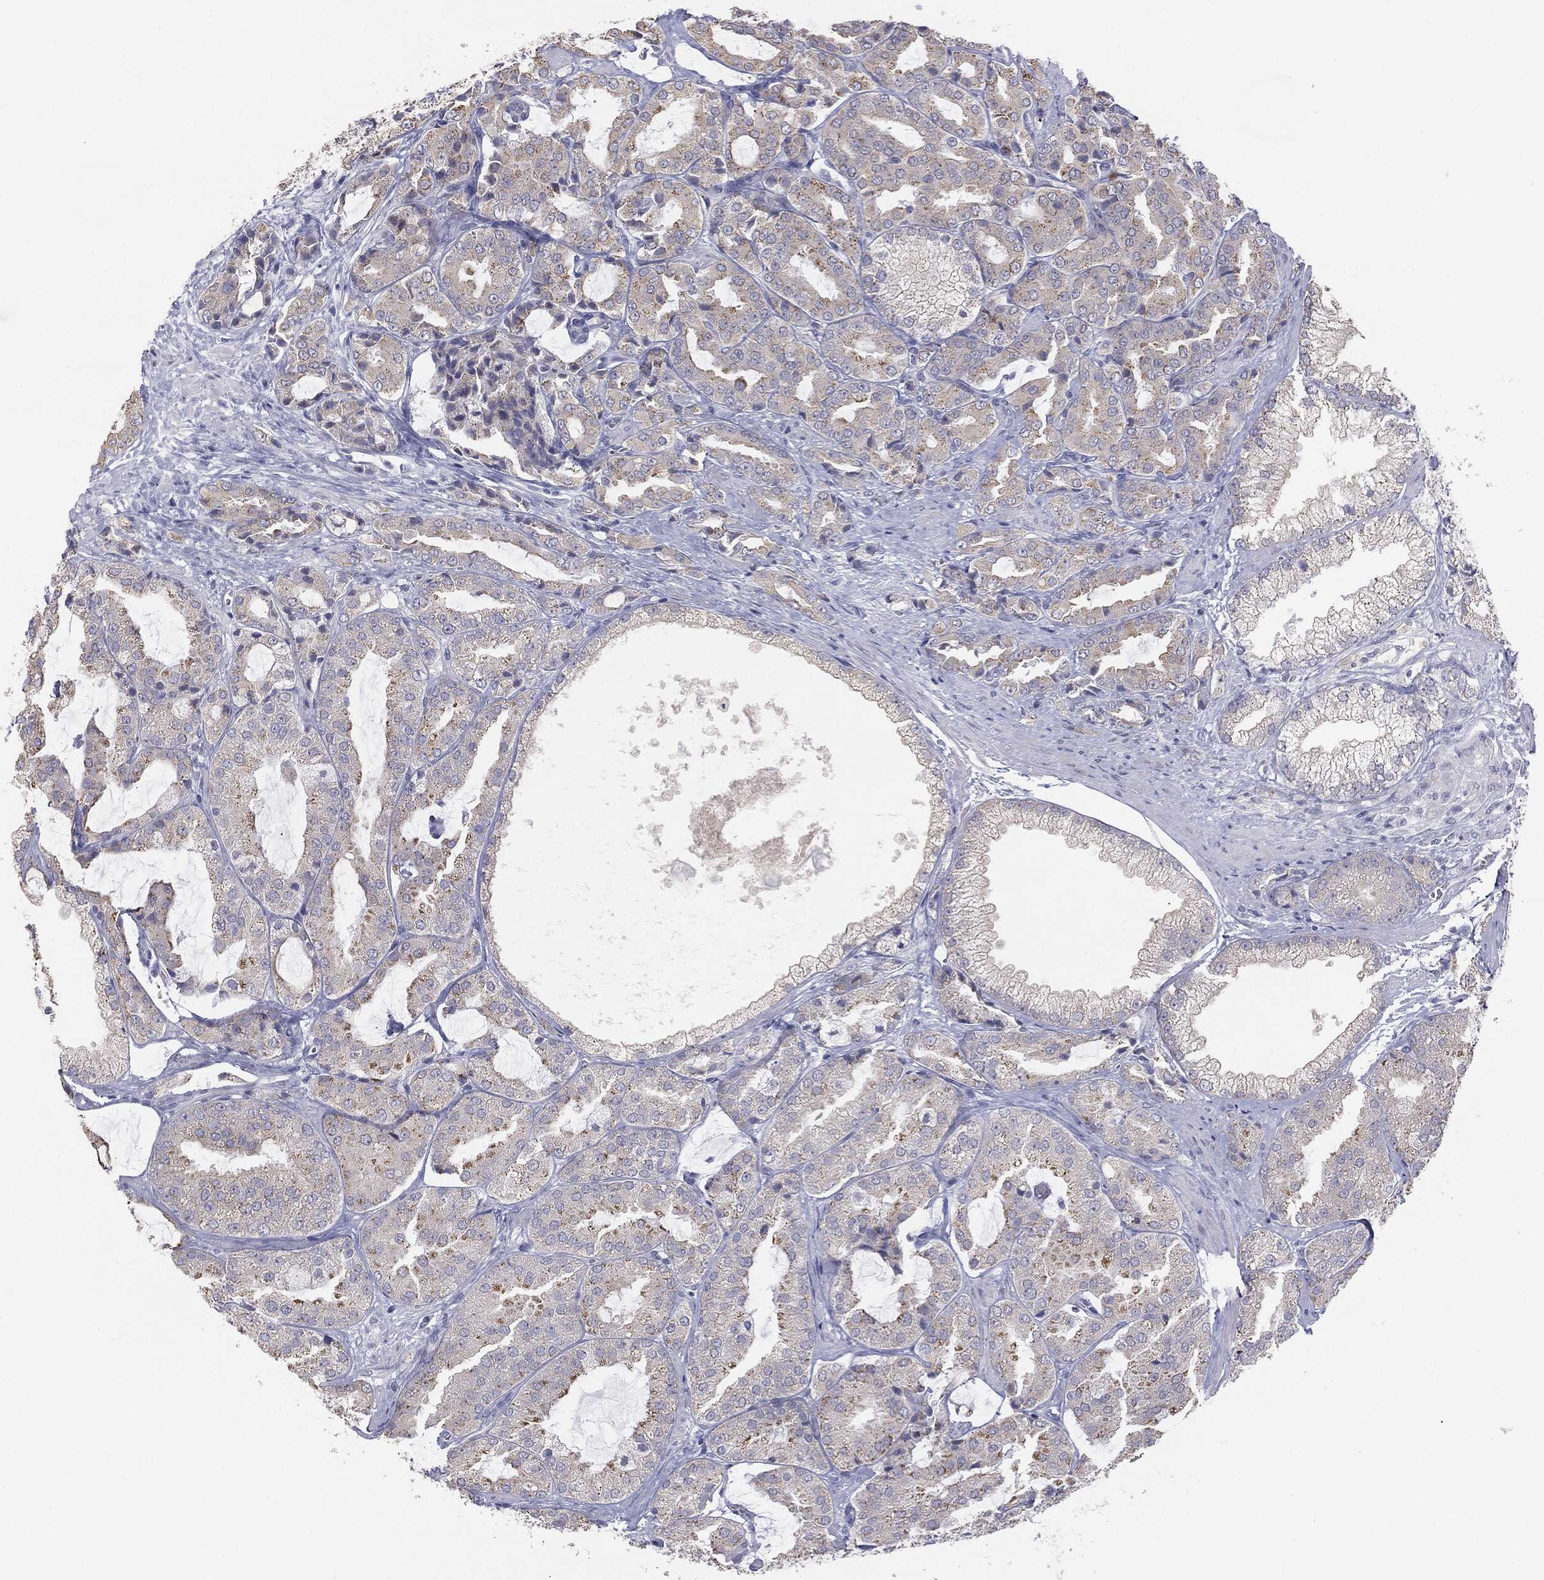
{"staining": {"intensity": "moderate", "quantity": "<25%", "location": "cytoplasmic/membranous"}, "tissue": "prostate cancer", "cell_type": "Tumor cells", "image_type": "cancer", "snomed": [{"axis": "morphology", "description": "Adenocarcinoma, High grade"}, {"axis": "topography", "description": "Prostate"}], "caption": "Prostate high-grade adenocarcinoma stained with immunohistochemistry reveals moderate cytoplasmic/membranous positivity in approximately <25% of tumor cells. The staining was performed using DAB (3,3'-diaminobenzidine) to visualize the protein expression in brown, while the nuclei were stained in blue with hematoxylin (Magnification: 20x).", "gene": "MUC1", "patient": {"sex": "male", "age": 68}}